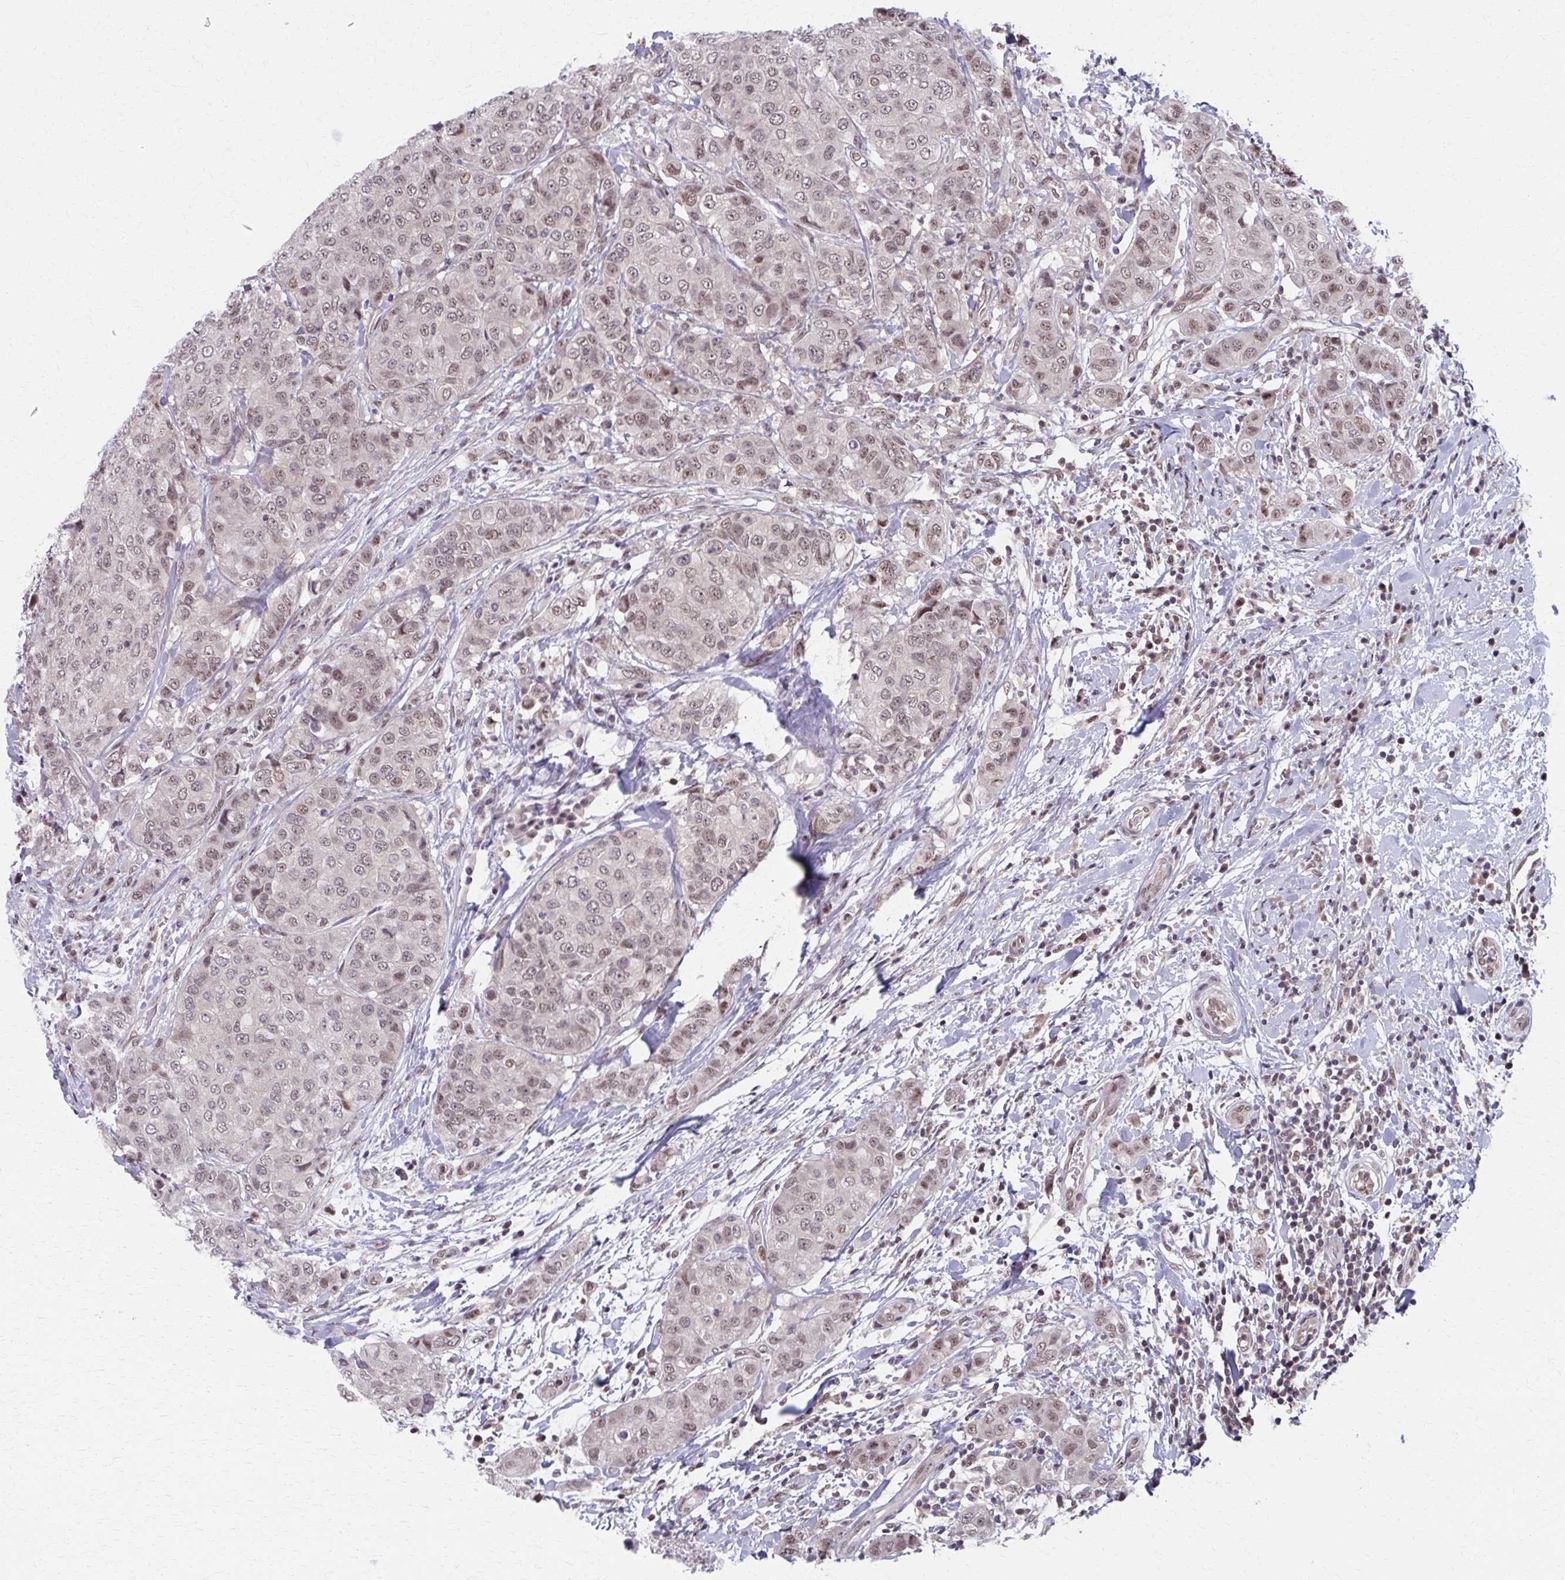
{"staining": {"intensity": "weak", "quantity": ">75%", "location": "nuclear"}, "tissue": "breast cancer", "cell_type": "Tumor cells", "image_type": "cancer", "snomed": [{"axis": "morphology", "description": "Duct carcinoma"}, {"axis": "topography", "description": "Breast"}], "caption": "Invasive ductal carcinoma (breast) stained with a brown dye displays weak nuclear positive positivity in about >75% of tumor cells.", "gene": "SETBP1", "patient": {"sex": "female", "age": 27}}